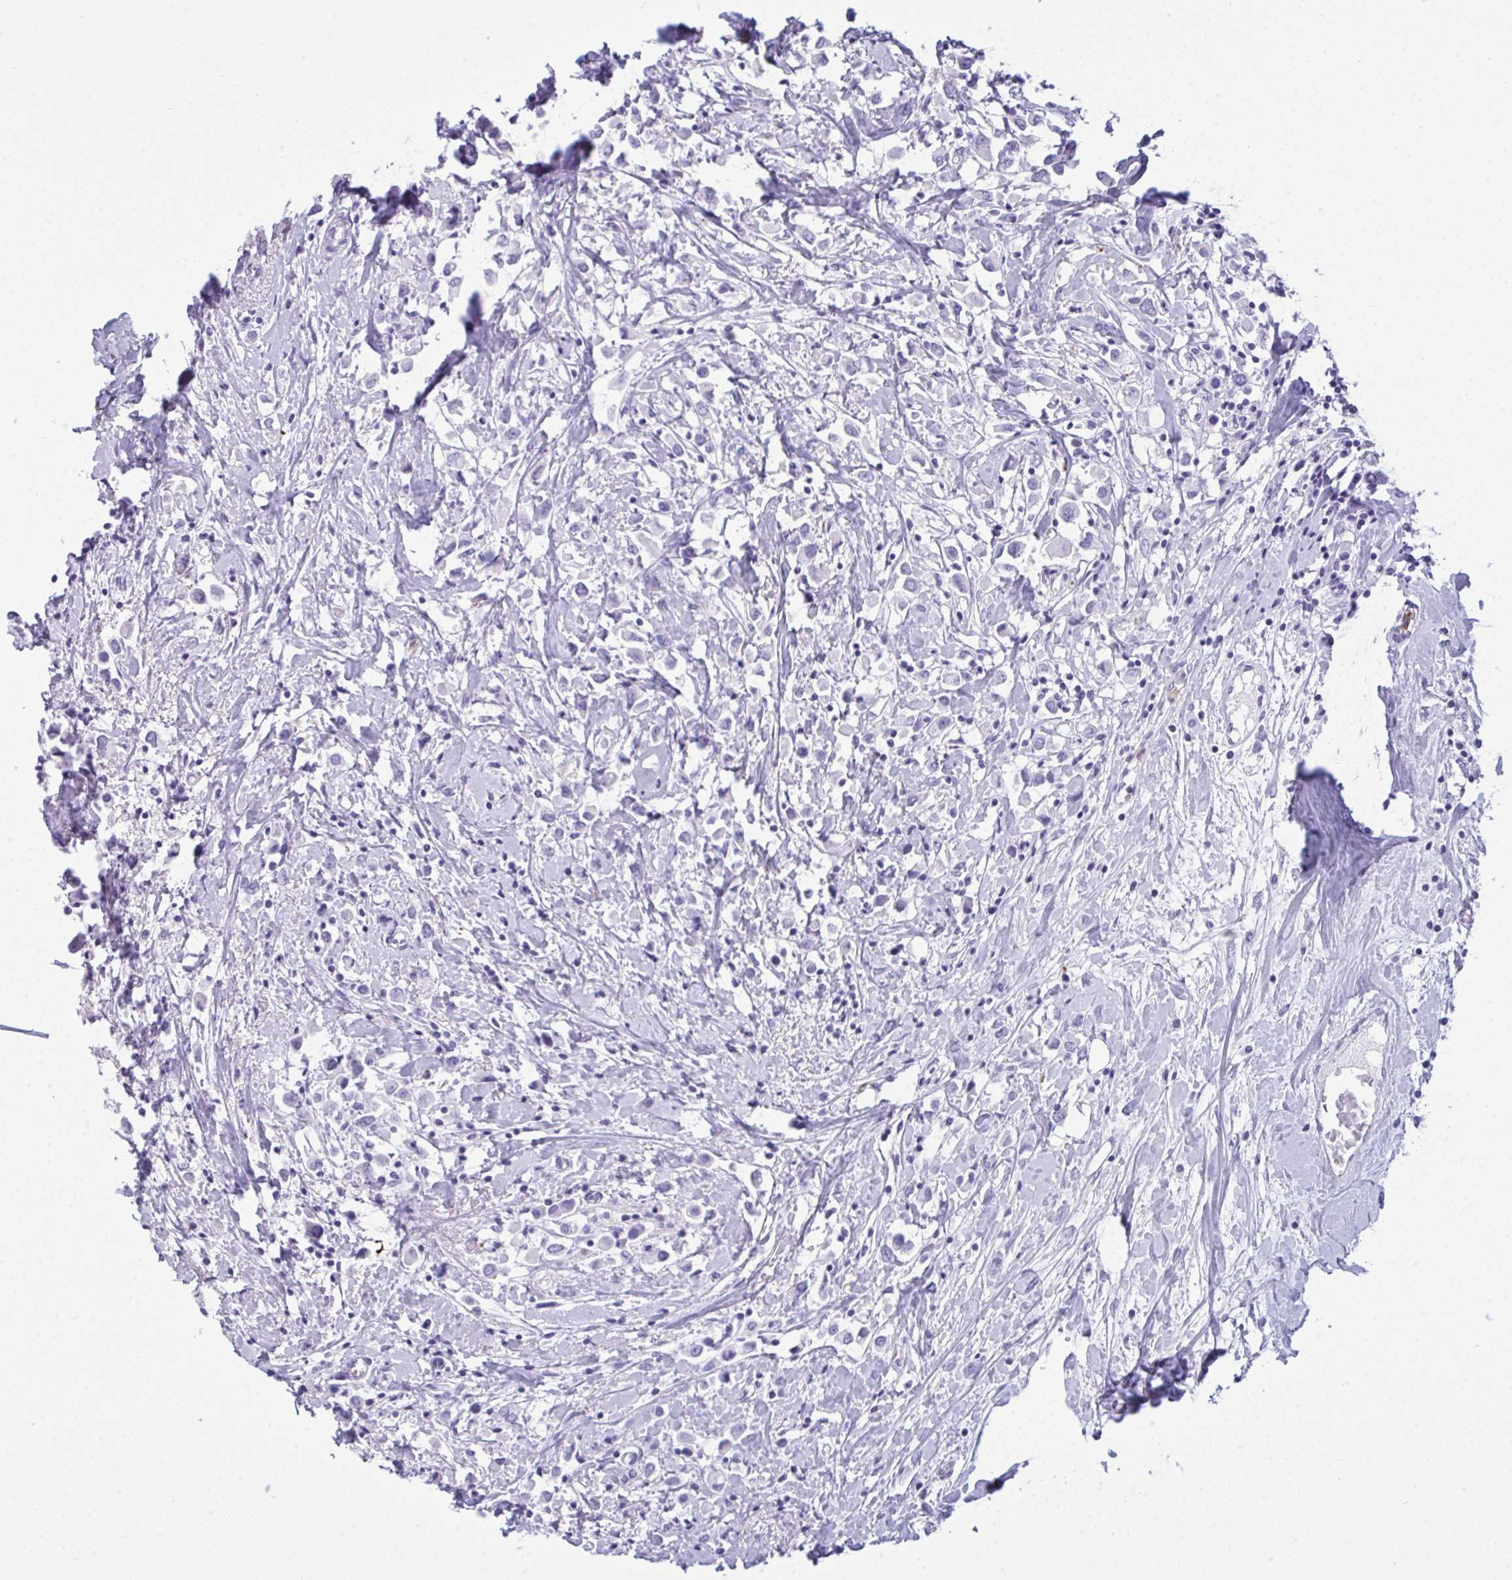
{"staining": {"intensity": "negative", "quantity": "none", "location": "none"}, "tissue": "breast cancer", "cell_type": "Tumor cells", "image_type": "cancer", "snomed": [{"axis": "morphology", "description": "Duct carcinoma"}, {"axis": "topography", "description": "Breast"}], "caption": "Micrograph shows no protein positivity in tumor cells of breast infiltrating ductal carcinoma tissue.", "gene": "ARHGAP42", "patient": {"sex": "female", "age": 61}}